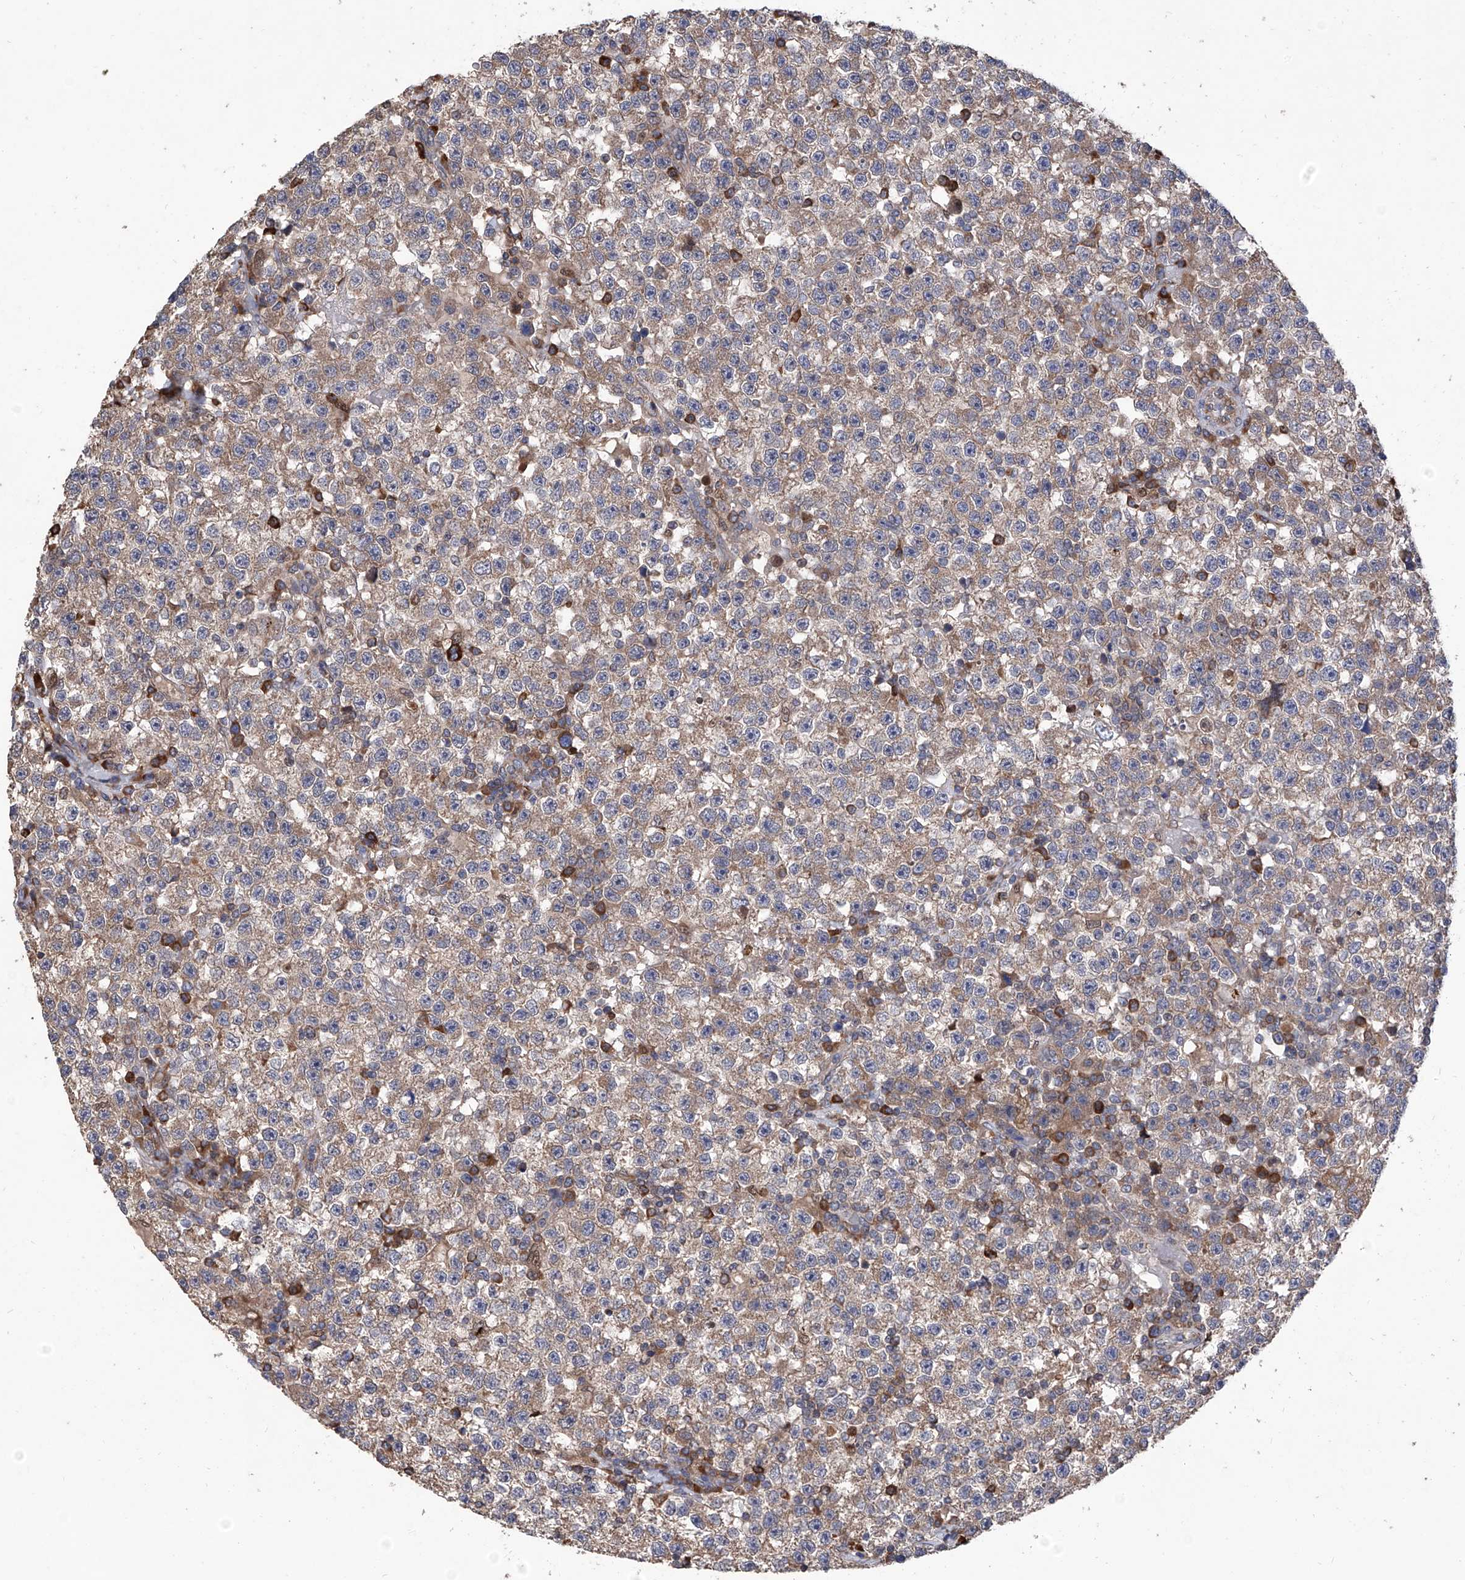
{"staining": {"intensity": "weak", "quantity": ">75%", "location": "cytoplasmic/membranous"}, "tissue": "testis cancer", "cell_type": "Tumor cells", "image_type": "cancer", "snomed": [{"axis": "morphology", "description": "Seminoma, NOS"}, {"axis": "topography", "description": "Testis"}], "caption": "A brown stain highlights weak cytoplasmic/membranous expression of a protein in human seminoma (testis) tumor cells.", "gene": "INPP5B", "patient": {"sex": "male", "age": 22}}